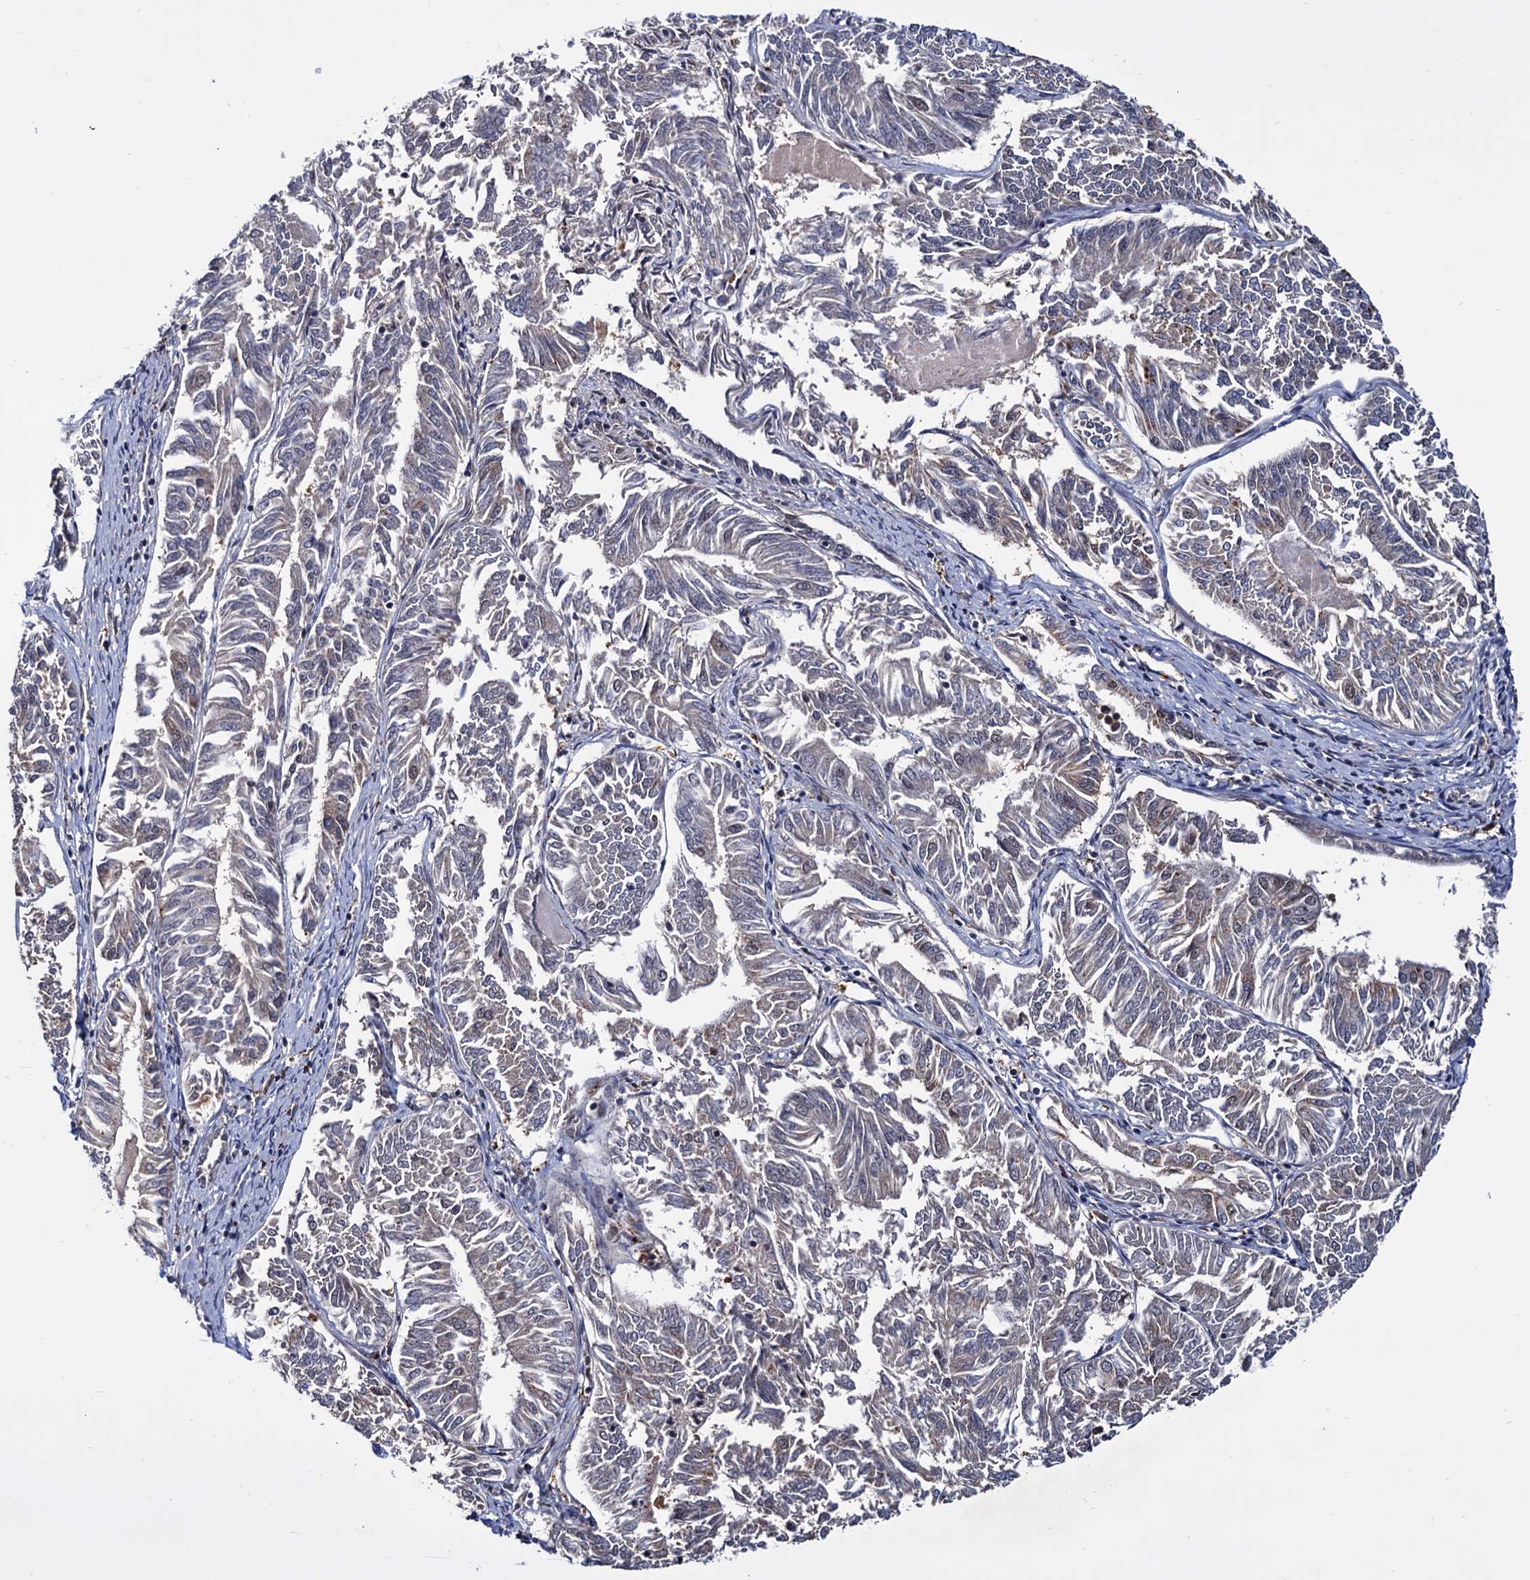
{"staining": {"intensity": "weak", "quantity": "<25%", "location": "cytoplasmic/membranous"}, "tissue": "endometrial cancer", "cell_type": "Tumor cells", "image_type": "cancer", "snomed": [{"axis": "morphology", "description": "Adenocarcinoma, NOS"}, {"axis": "topography", "description": "Endometrium"}], "caption": "This photomicrograph is of endometrial adenocarcinoma stained with immunohistochemistry to label a protein in brown with the nuclei are counter-stained blue. There is no positivity in tumor cells.", "gene": "RNASEH2B", "patient": {"sex": "female", "age": 58}}